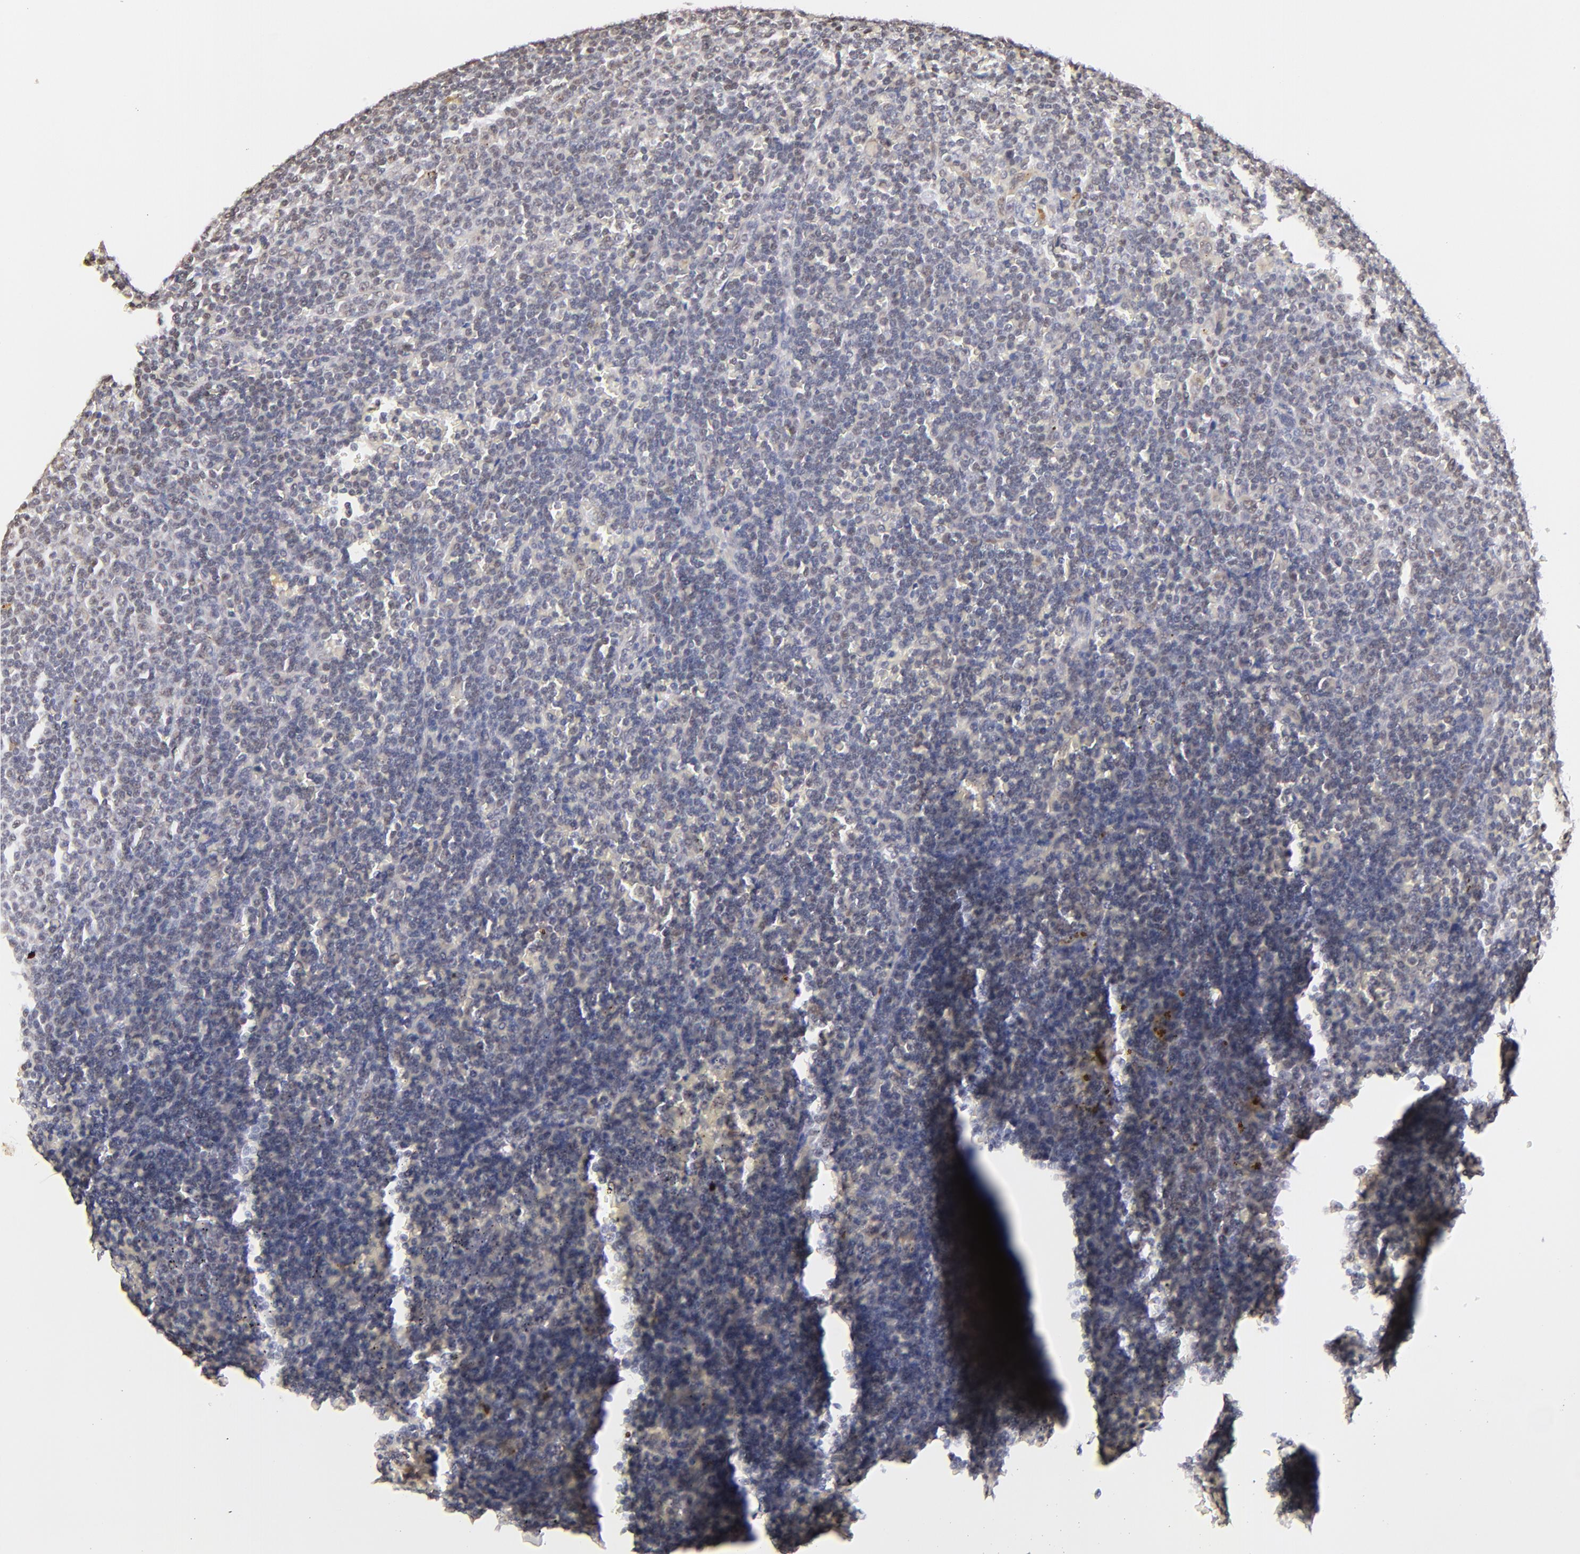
{"staining": {"intensity": "weak", "quantity": "25%-75%", "location": "nuclear"}, "tissue": "lymphoma", "cell_type": "Tumor cells", "image_type": "cancer", "snomed": [{"axis": "morphology", "description": "Malignant lymphoma, non-Hodgkin's type, Low grade"}, {"axis": "topography", "description": "Spleen"}], "caption": "Tumor cells exhibit weak nuclear positivity in about 25%-75% of cells in lymphoma.", "gene": "ZNF670", "patient": {"sex": "male", "age": 80}}